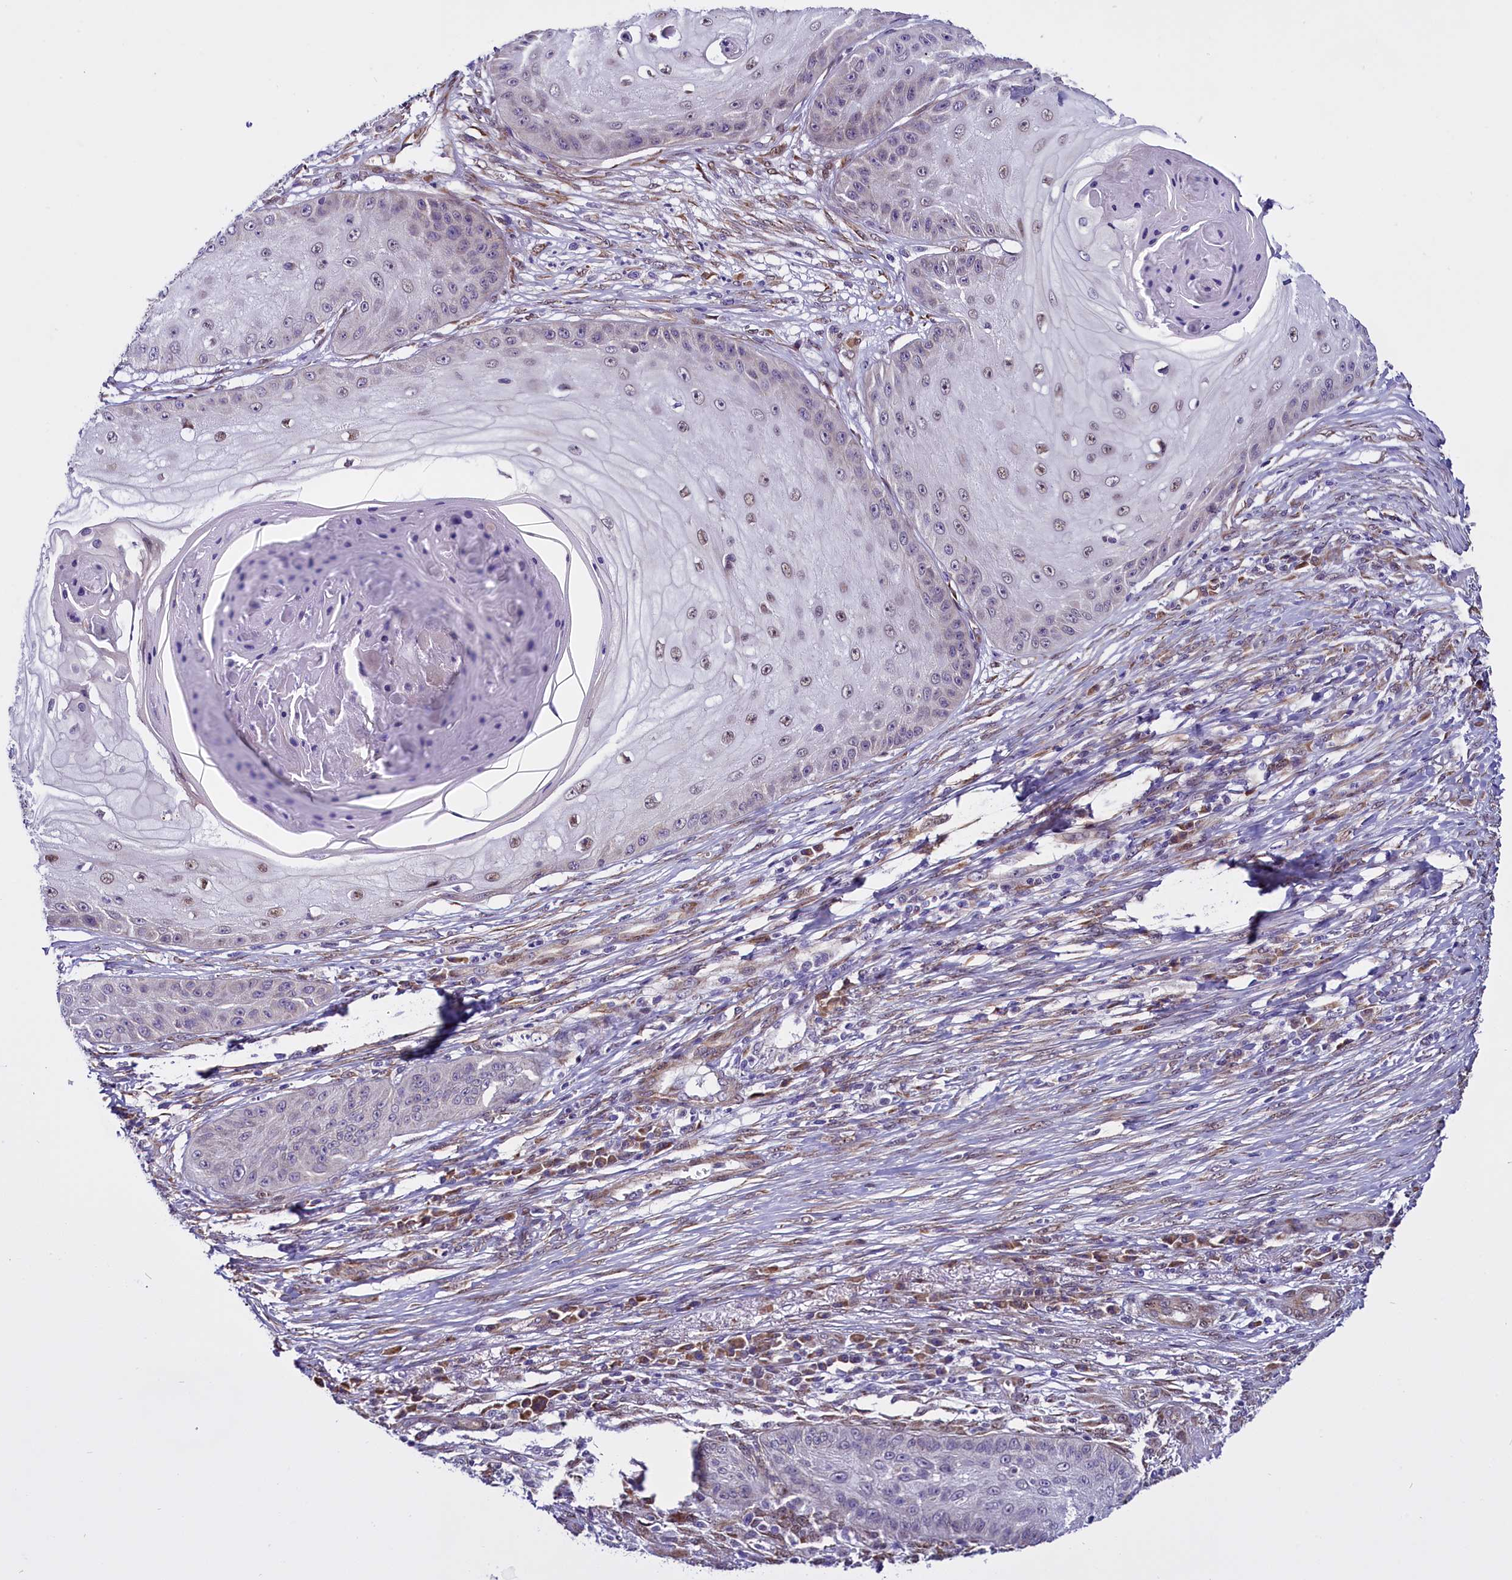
{"staining": {"intensity": "weak", "quantity": "<25%", "location": "nuclear"}, "tissue": "skin cancer", "cell_type": "Tumor cells", "image_type": "cancer", "snomed": [{"axis": "morphology", "description": "Squamous cell carcinoma, NOS"}, {"axis": "topography", "description": "Skin"}], "caption": "Image shows no significant protein positivity in tumor cells of skin cancer. (DAB (3,3'-diaminobenzidine) immunohistochemistry (IHC), high magnification).", "gene": "UACA", "patient": {"sex": "male", "age": 70}}